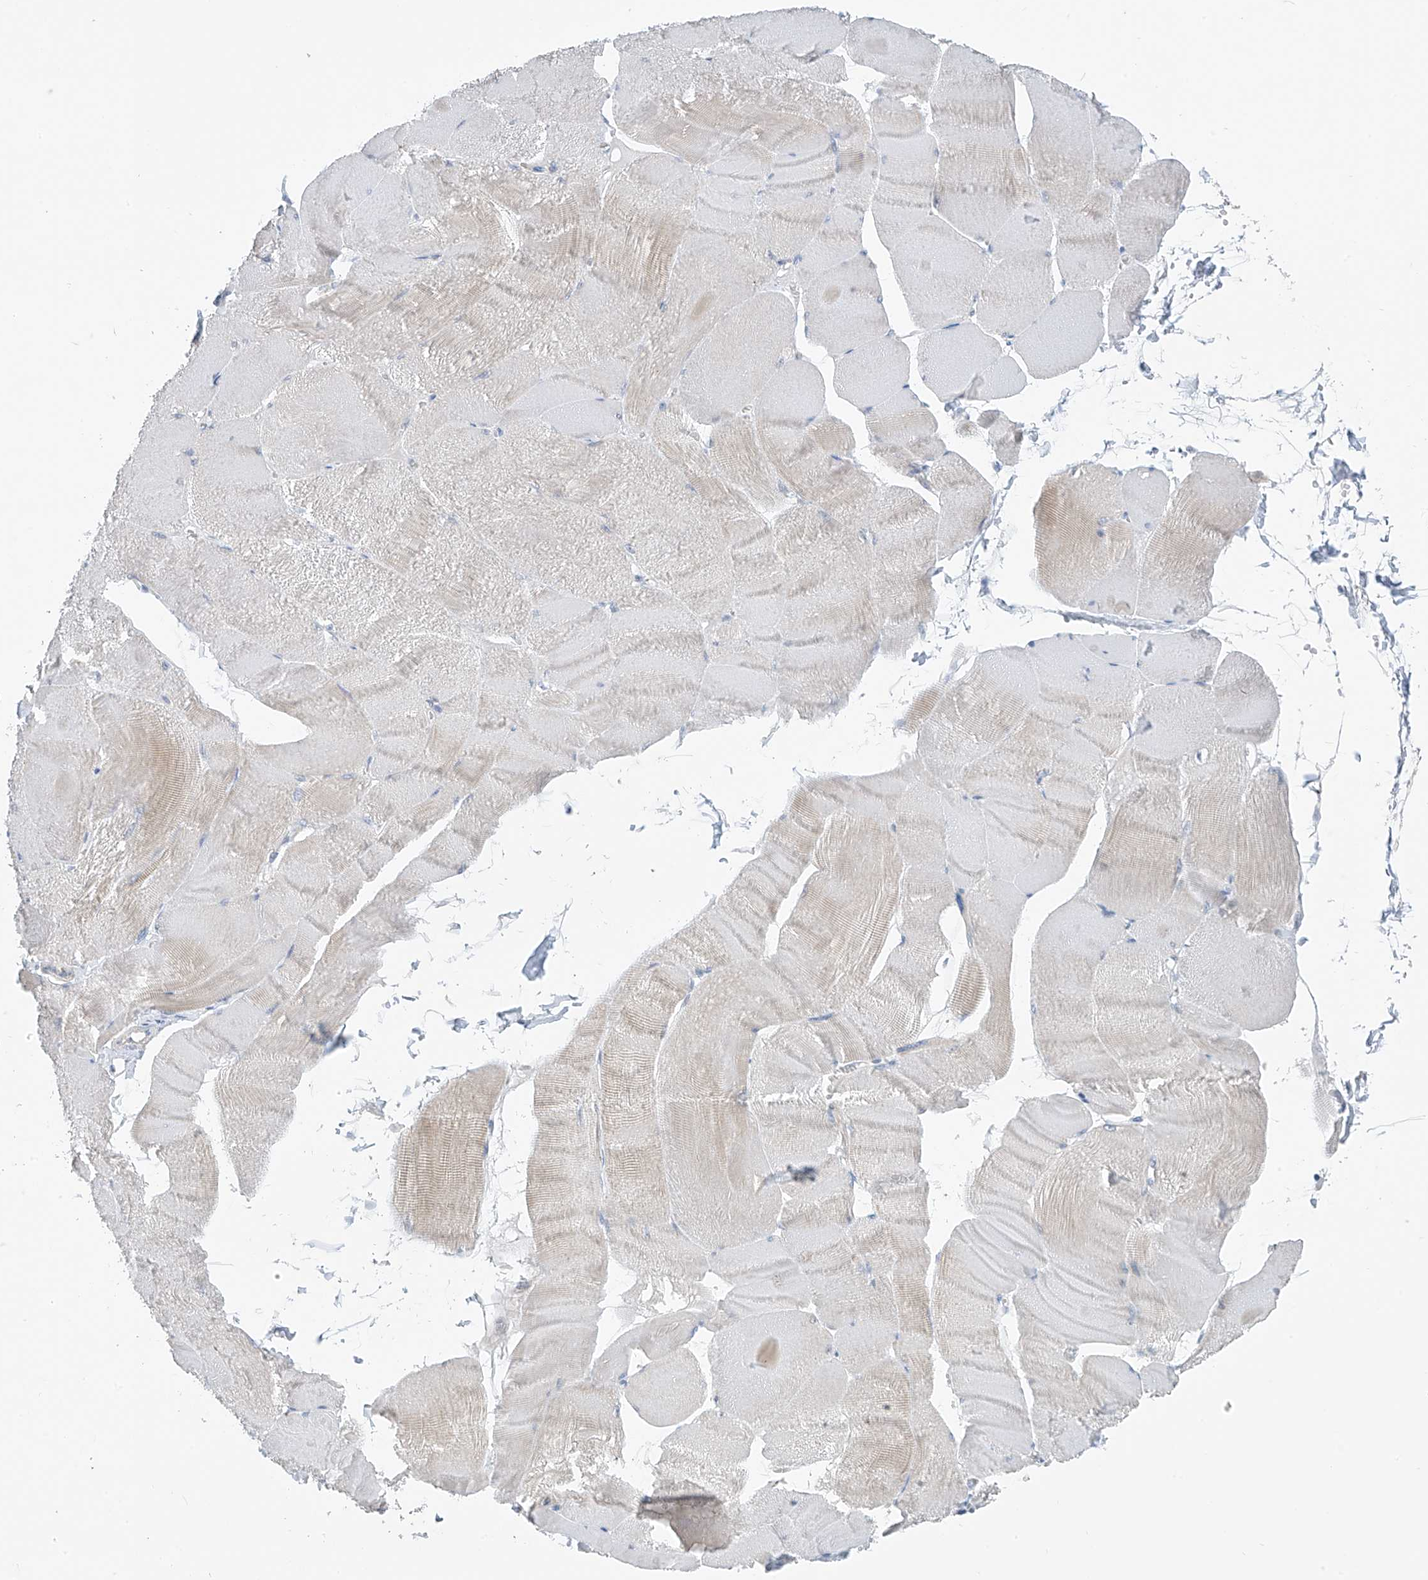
{"staining": {"intensity": "weak", "quantity": "<25%", "location": "cytoplasmic/membranous"}, "tissue": "skeletal muscle", "cell_type": "Myocytes", "image_type": "normal", "snomed": [{"axis": "morphology", "description": "Normal tissue, NOS"}, {"axis": "morphology", "description": "Basal cell carcinoma"}, {"axis": "topography", "description": "Skeletal muscle"}], "caption": "A high-resolution image shows immunohistochemistry staining of benign skeletal muscle, which demonstrates no significant expression in myocytes.", "gene": "SYN3", "patient": {"sex": "female", "age": 64}}